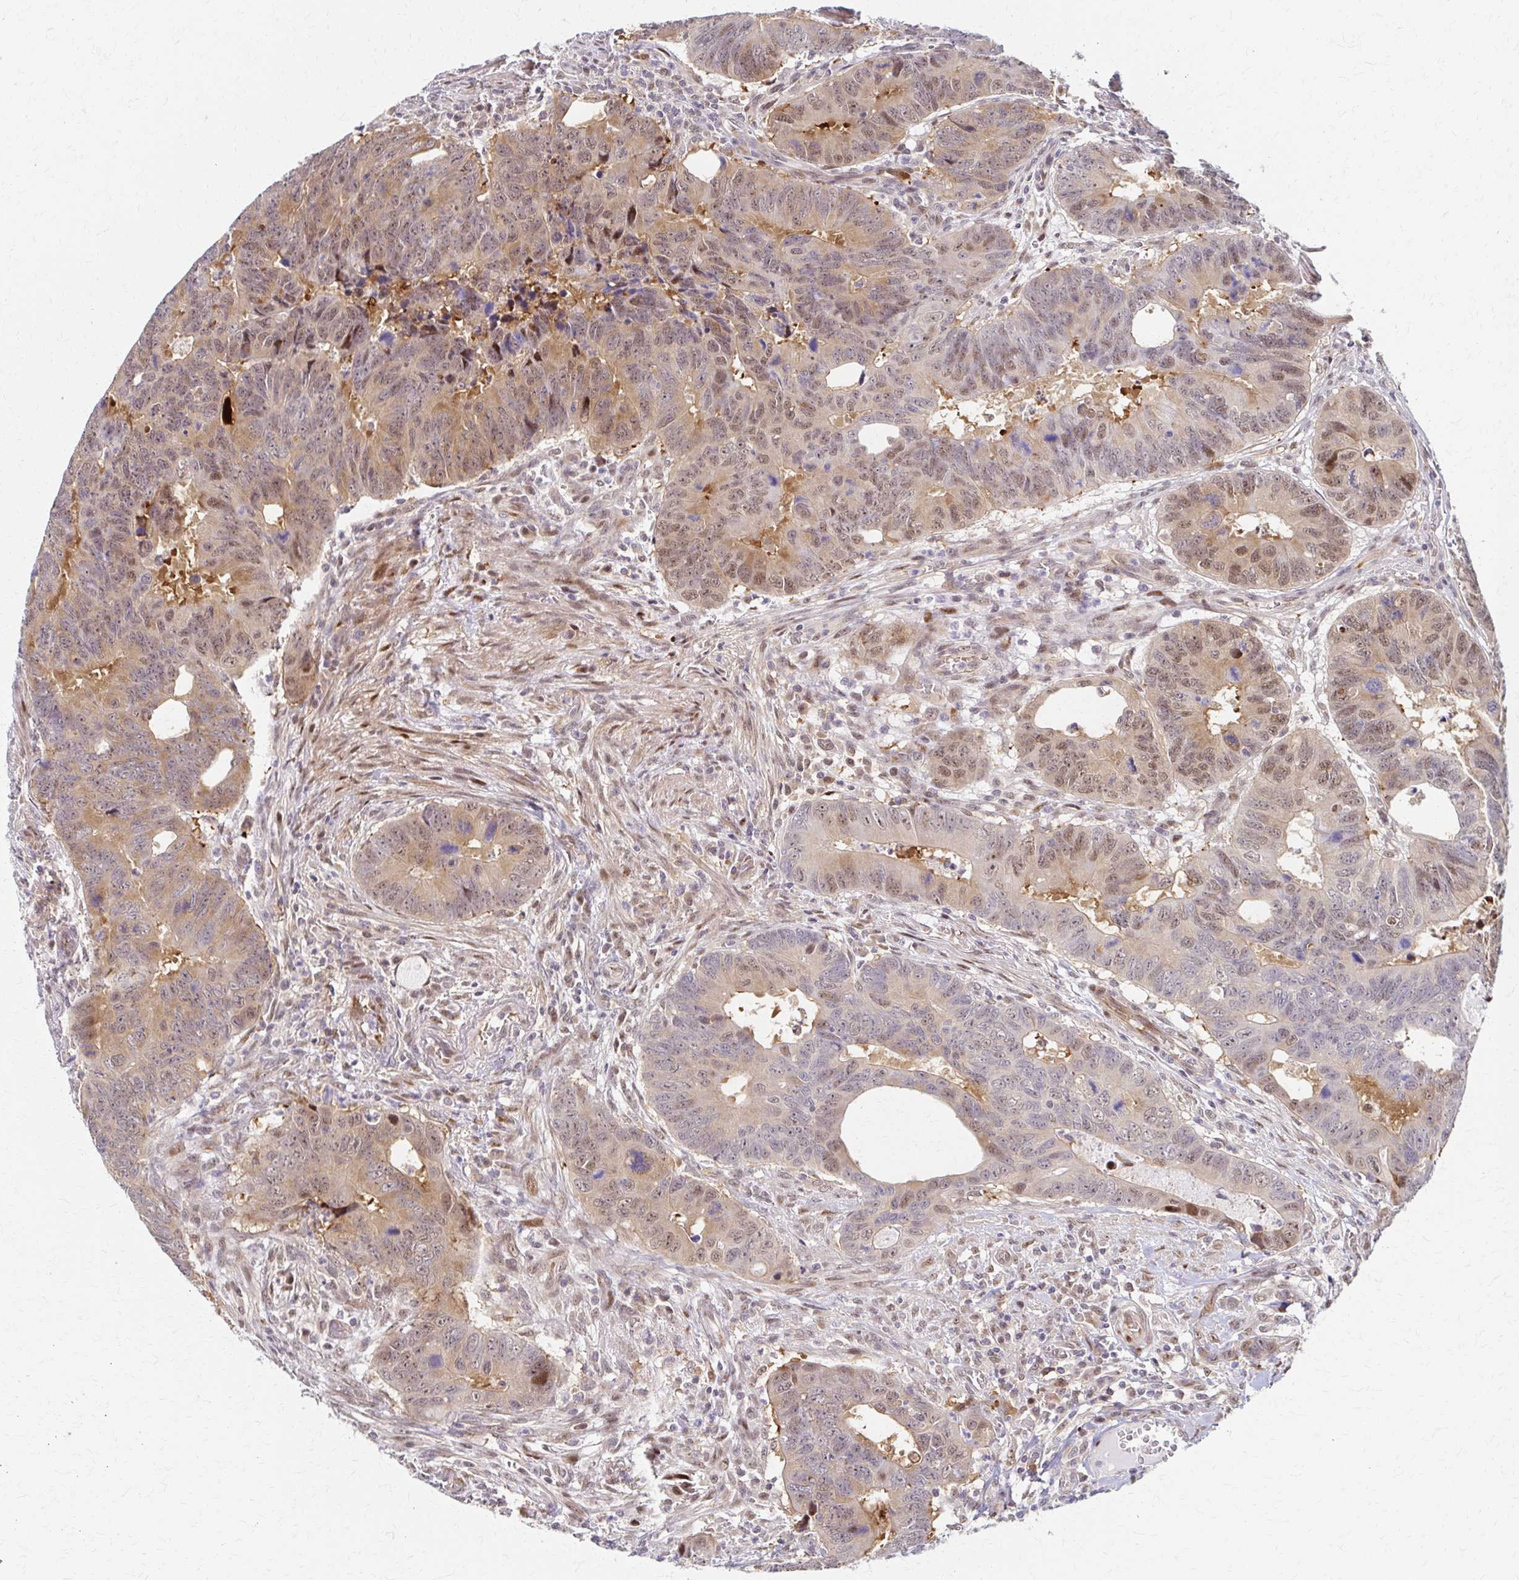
{"staining": {"intensity": "weak", "quantity": "25%-75%", "location": "cytoplasmic/membranous,nuclear"}, "tissue": "colorectal cancer", "cell_type": "Tumor cells", "image_type": "cancer", "snomed": [{"axis": "morphology", "description": "Adenocarcinoma, NOS"}, {"axis": "topography", "description": "Colon"}], "caption": "Immunohistochemistry (IHC) histopathology image of human colorectal cancer stained for a protein (brown), which exhibits low levels of weak cytoplasmic/membranous and nuclear expression in approximately 25%-75% of tumor cells.", "gene": "PSMD7", "patient": {"sex": "male", "age": 62}}